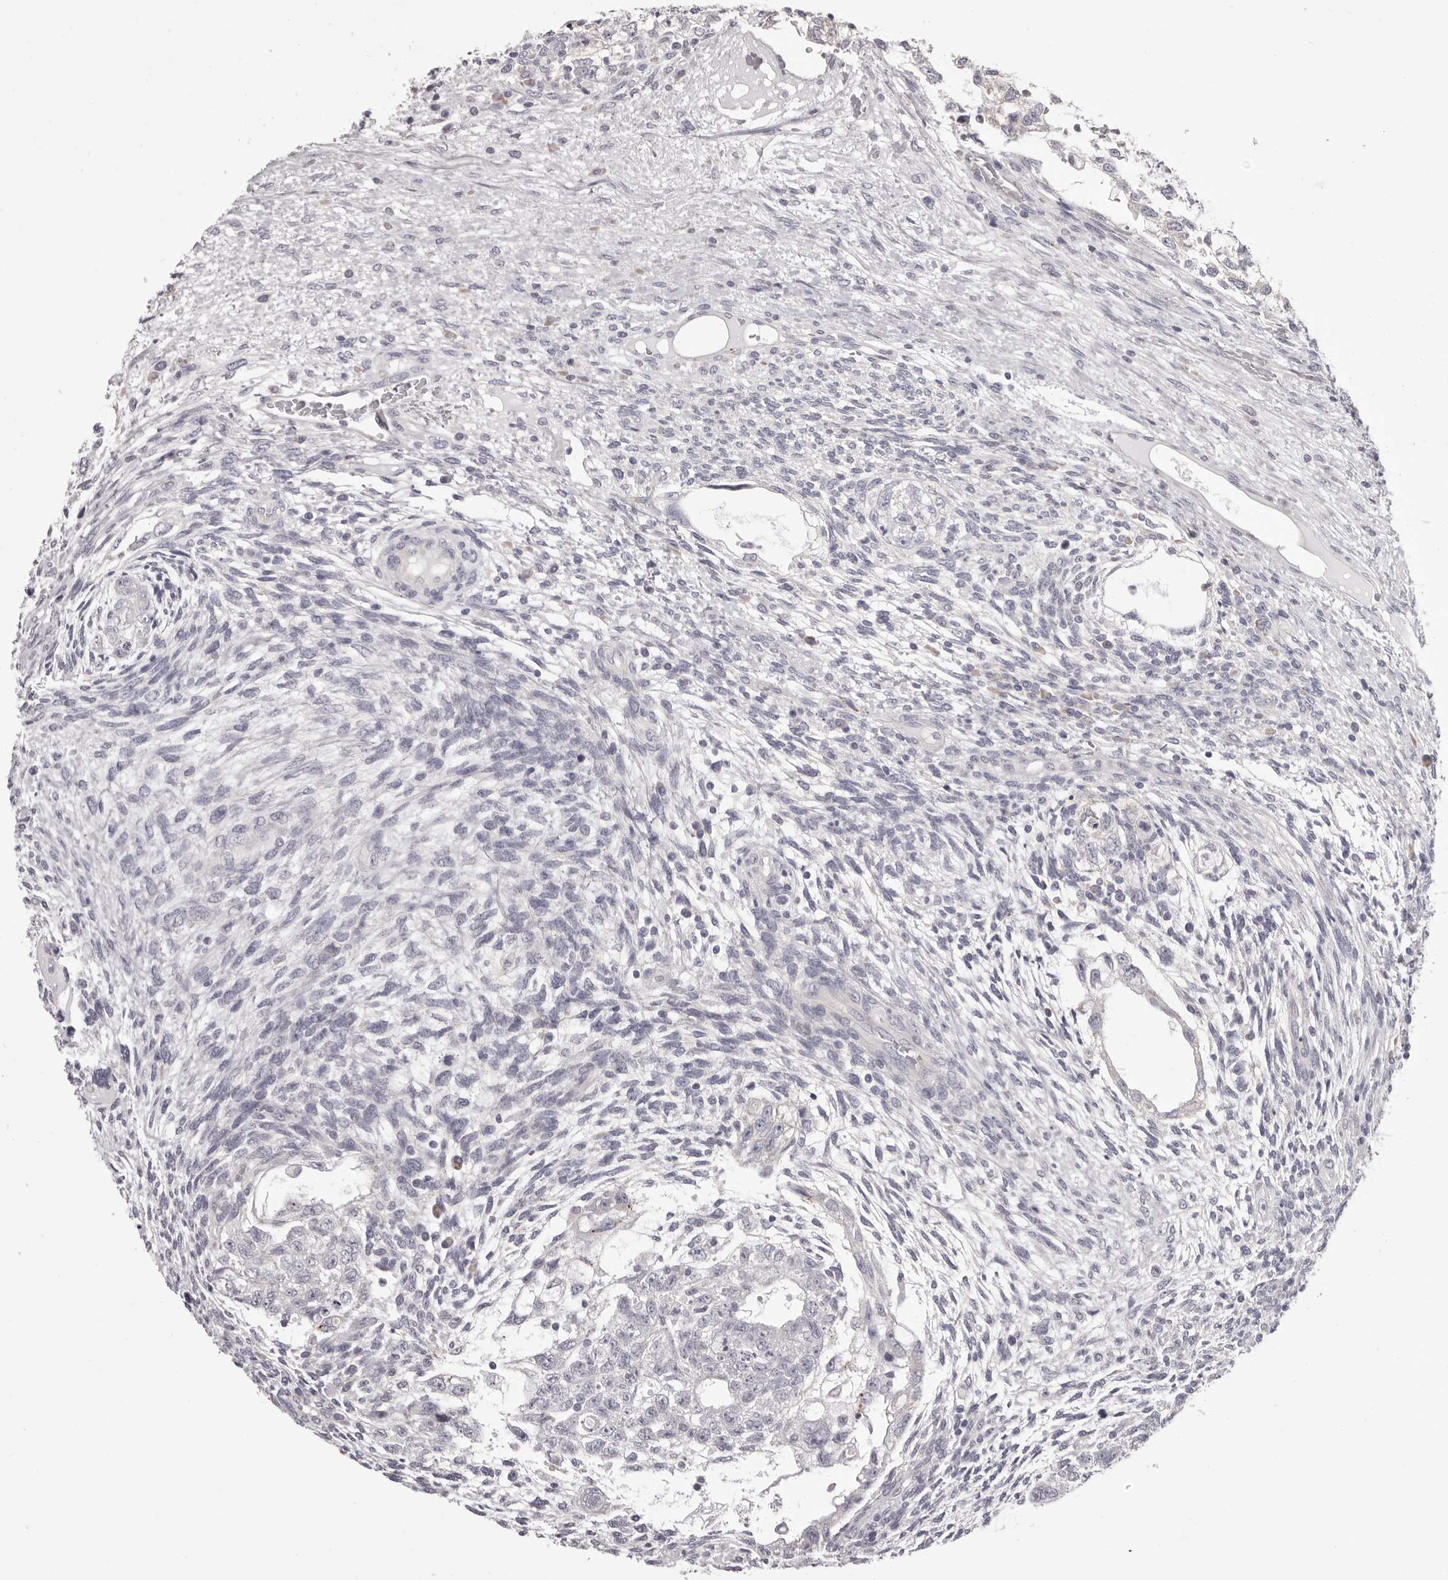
{"staining": {"intensity": "negative", "quantity": "none", "location": "none"}, "tissue": "testis cancer", "cell_type": "Tumor cells", "image_type": "cancer", "snomed": [{"axis": "morphology", "description": "Carcinoma, Embryonal, NOS"}, {"axis": "topography", "description": "Testis"}], "caption": "IHC of testis cancer (embryonal carcinoma) displays no positivity in tumor cells. (DAB (3,3'-diaminobenzidine) immunohistochemistry with hematoxylin counter stain).", "gene": "OTUD3", "patient": {"sex": "male", "age": 37}}